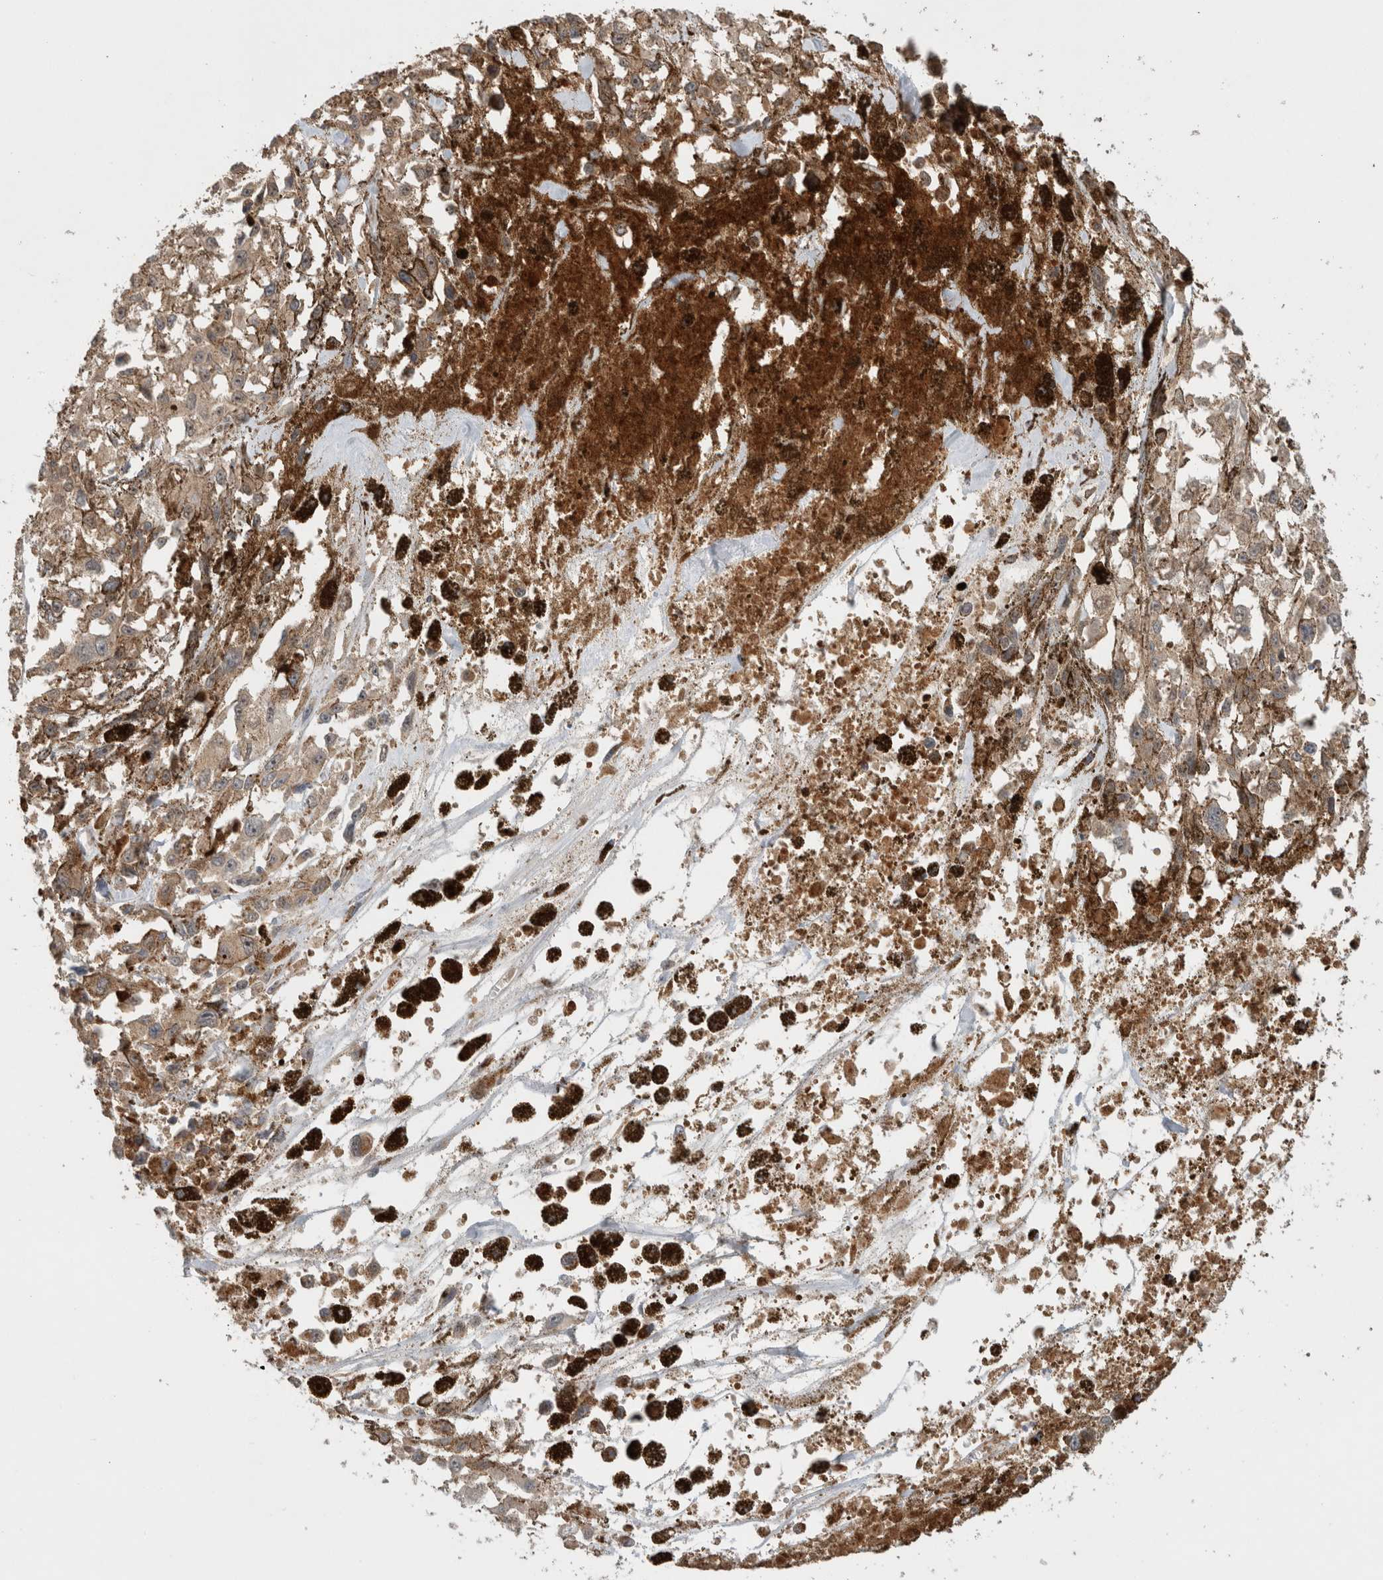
{"staining": {"intensity": "weak", "quantity": ">75%", "location": "cytoplasmic/membranous"}, "tissue": "melanoma", "cell_type": "Tumor cells", "image_type": "cancer", "snomed": [{"axis": "morphology", "description": "Malignant melanoma, Metastatic site"}, {"axis": "topography", "description": "Lymph node"}], "caption": "IHC micrograph of neoplastic tissue: melanoma stained using immunohistochemistry demonstrates low levels of weak protein expression localized specifically in the cytoplasmic/membranous of tumor cells, appearing as a cytoplasmic/membranous brown color.", "gene": "OTUD6B", "patient": {"sex": "male", "age": 59}}